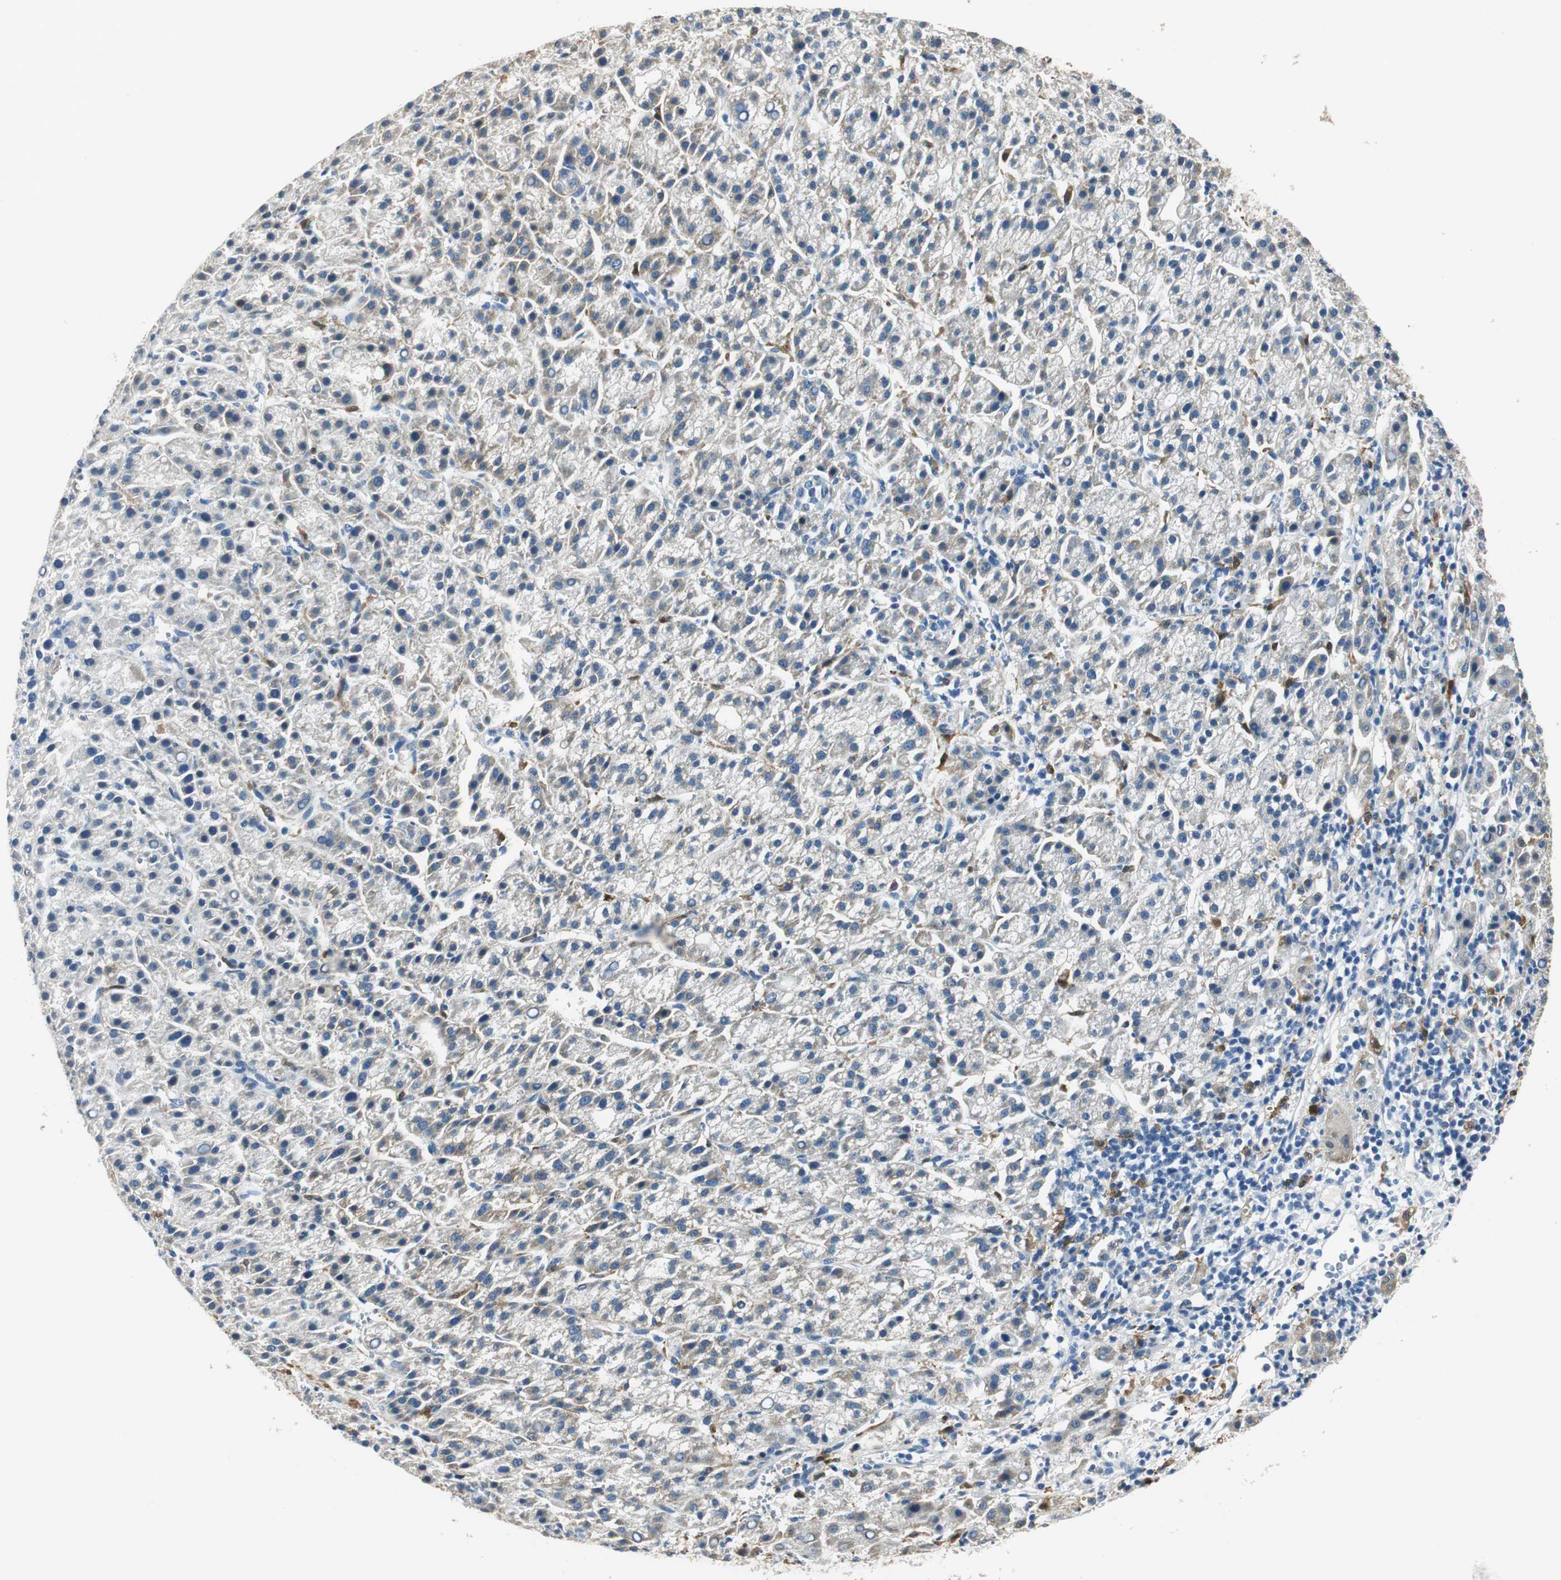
{"staining": {"intensity": "negative", "quantity": "none", "location": "none"}, "tissue": "liver cancer", "cell_type": "Tumor cells", "image_type": "cancer", "snomed": [{"axis": "morphology", "description": "Carcinoma, Hepatocellular, NOS"}, {"axis": "topography", "description": "Liver"}], "caption": "A photomicrograph of liver cancer (hepatocellular carcinoma) stained for a protein shows no brown staining in tumor cells. (Immunohistochemistry (ihc), brightfield microscopy, high magnification).", "gene": "ME1", "patient": {"sex": "female", "age": 58}}